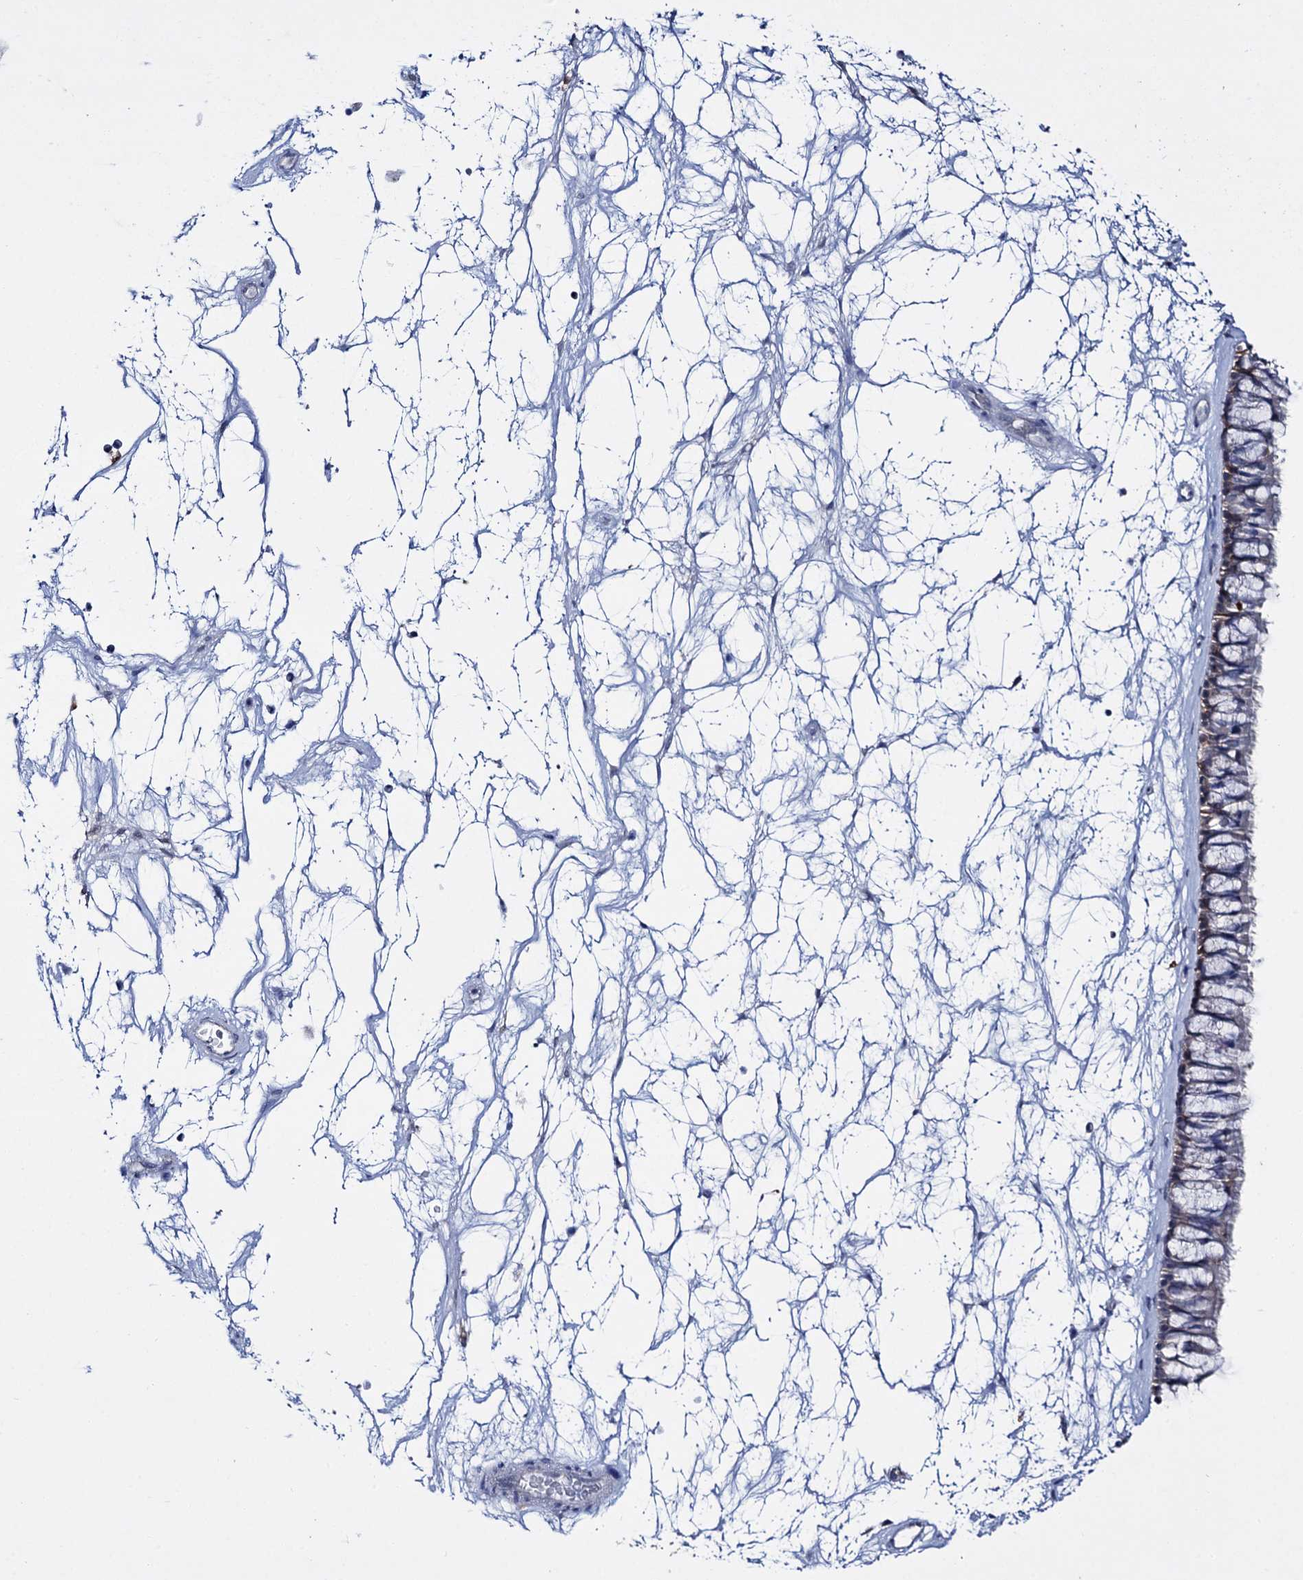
{"staining": {"intensity": "weak", "quantity": "<25%", "location": "cytoplasmic/membranous"}, "tissue": "nasopharynx", "cell_type": "Respiratory epithelial cells", "image_type": "normal", "snomed": [{"axis": "morphology", "description": "Normal tissue, NOS"}, {"axis": "topography", "description": "Nasopharynx"}], "caption": "Respiratory epithelial cells are negative for brown protein staining in unremarkable nasopharynx.", "gene": "LYZL4", "patient": {"sex": "male", "age": 64}}